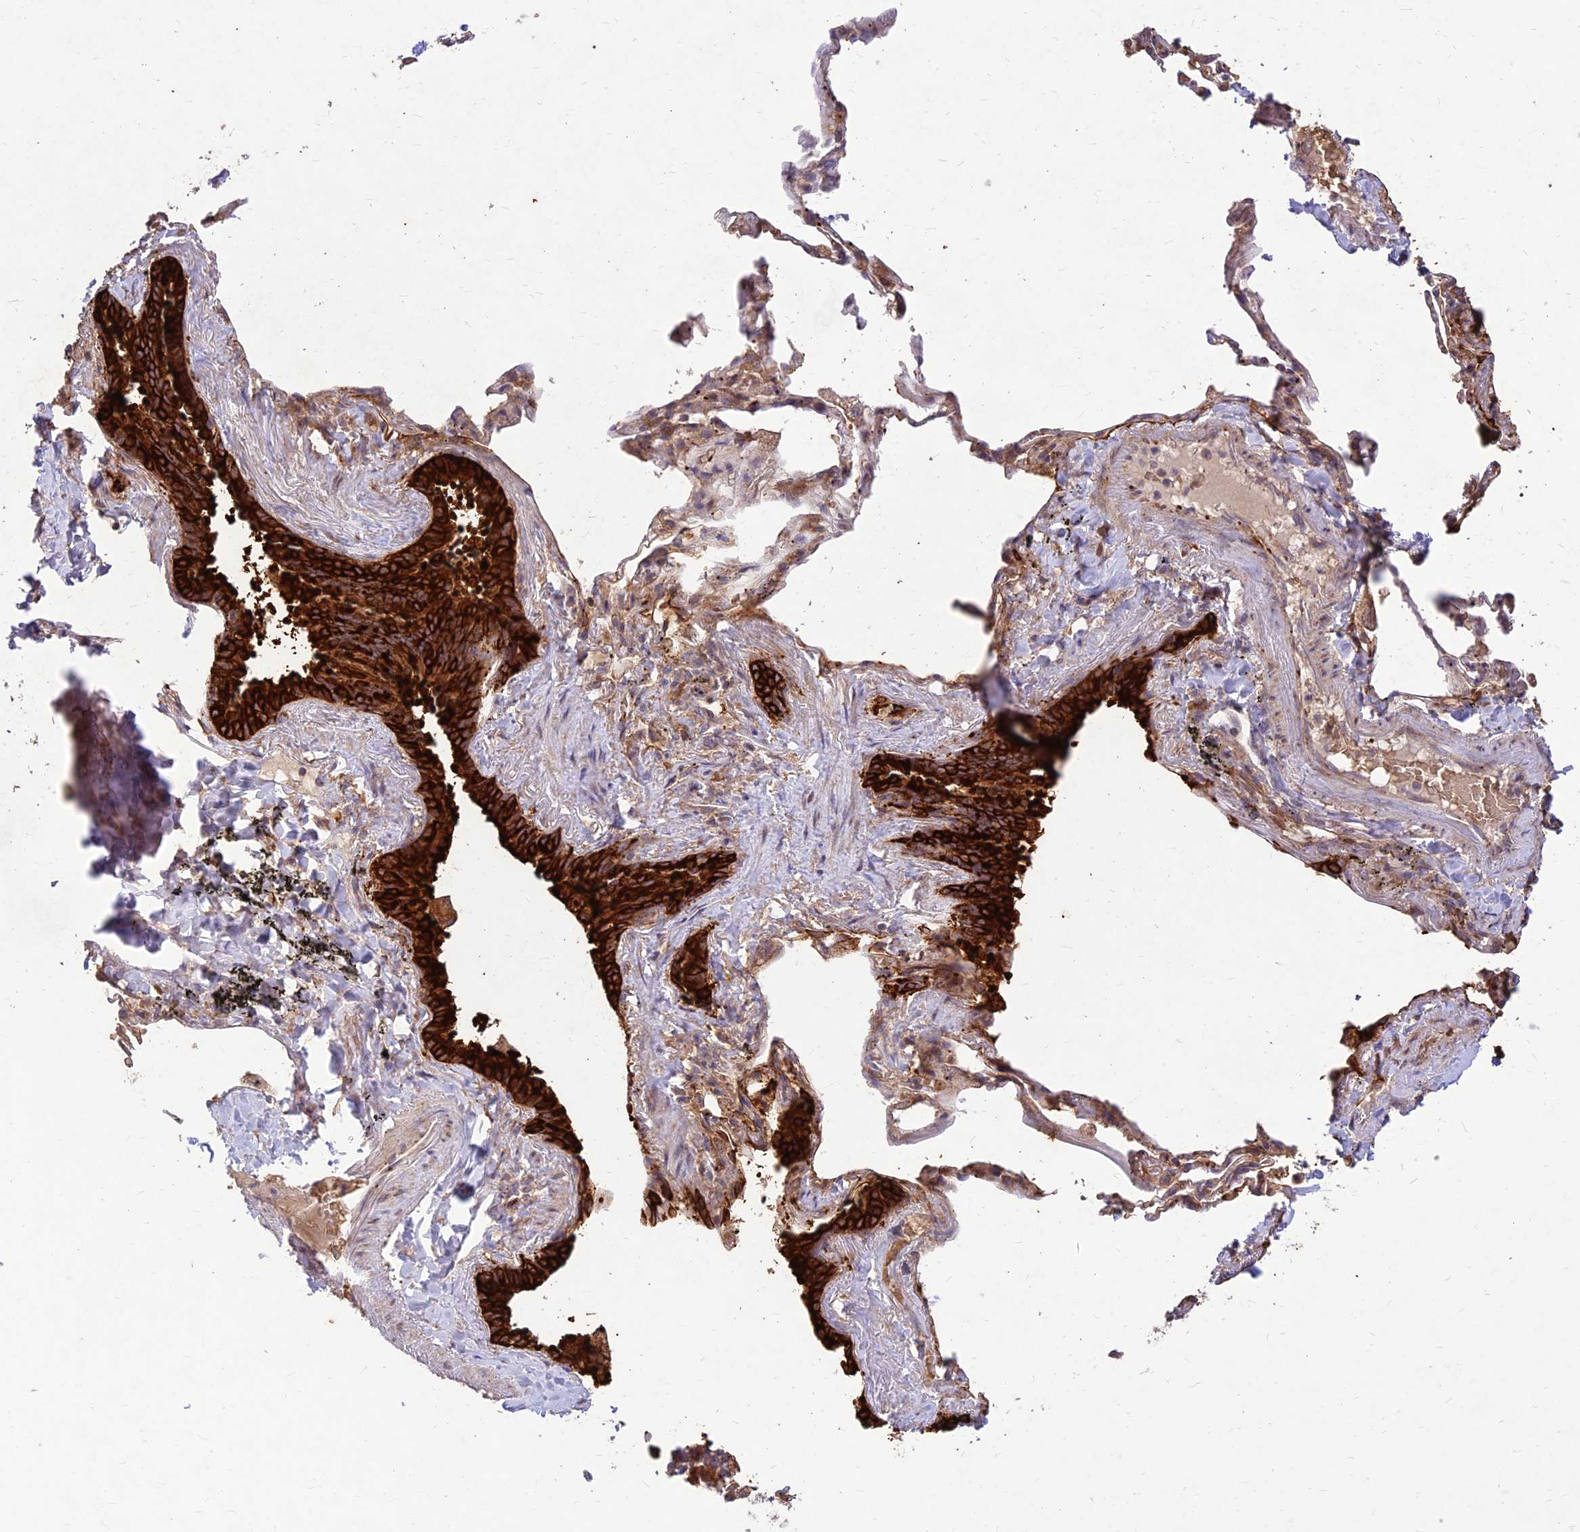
{"staining": {"intensity": "negative", "quantity": "none", "location": "none"}, "tissue": "adipose tissue", "cell_type": "Adipocytes", "image_type": "normal", "snomed": [{"axis": "morphology", "description": "Normal tissue, NOS"}, {"axis": "topography", "description": "Lymph node"}, {"axis": "topography", "description": "Bronchus"}], "caption": "Immunohistochemistry (IHC) of benign human adipose tissue reveals no positivity in adipocytes. (DAB immunohistochemistry with hematoxylin counter stain).", "gene": "PPP1R11", "patient": {"sex": "male", "age": 63}}